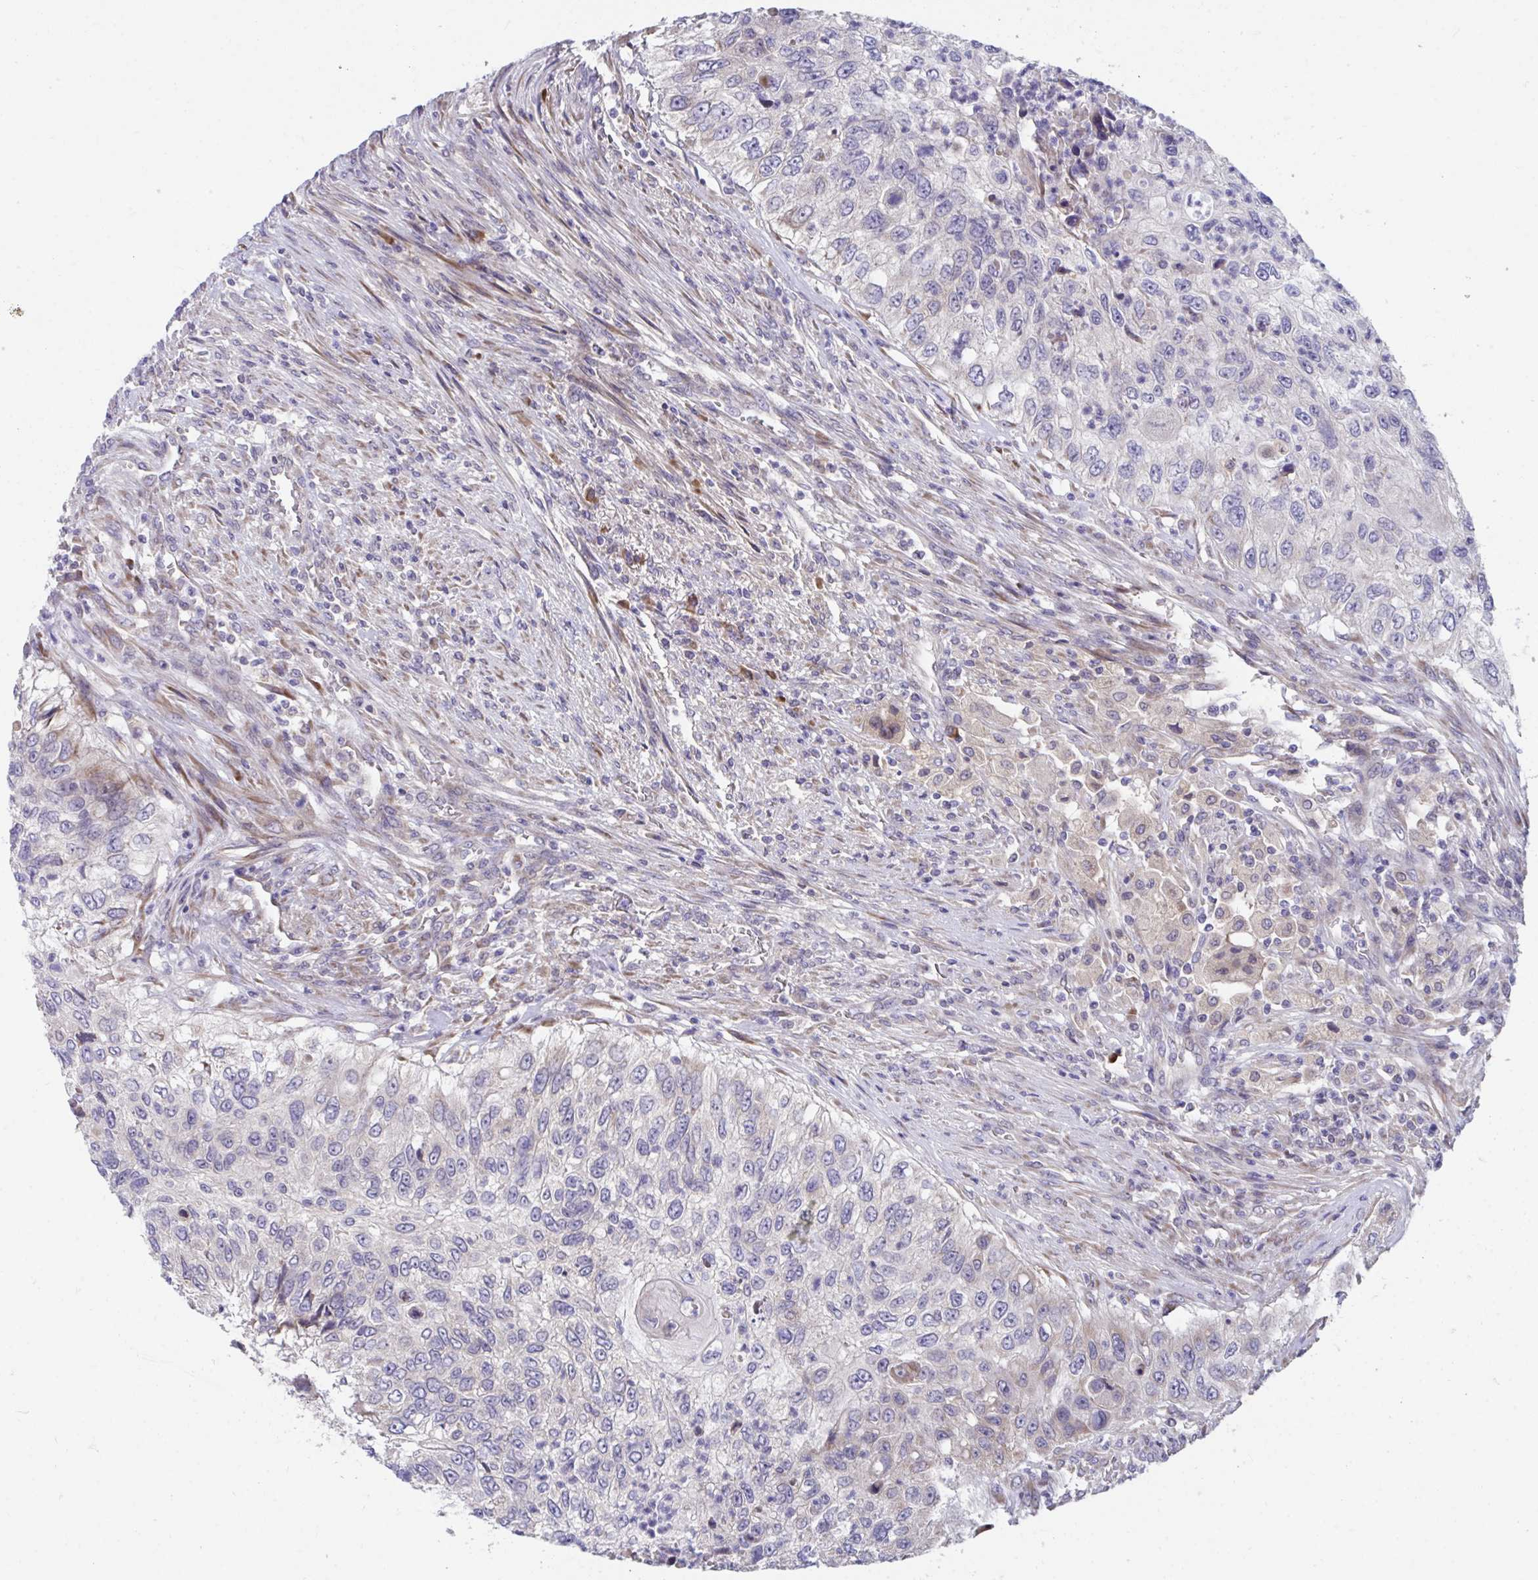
{"staining": {"intensity": "negative", "quantity": "none", "location": "none"}, "tissue": "urothelial cancer", "cell_type": "Tumor cells", "image_type": "cancer", "snomed": [{"axis": "morphology", "description": "Urothelial carcinoma, High grade"}, {"axis": "topography", "description": "Urinary bladder"}], "caption": "Immunohistochemical staining of urothelial carcinoma (high-grade) shows no significant positivity in tumor cells.", "gene": "SUSD4", "patient": {"sex": "female", "age": 60}}